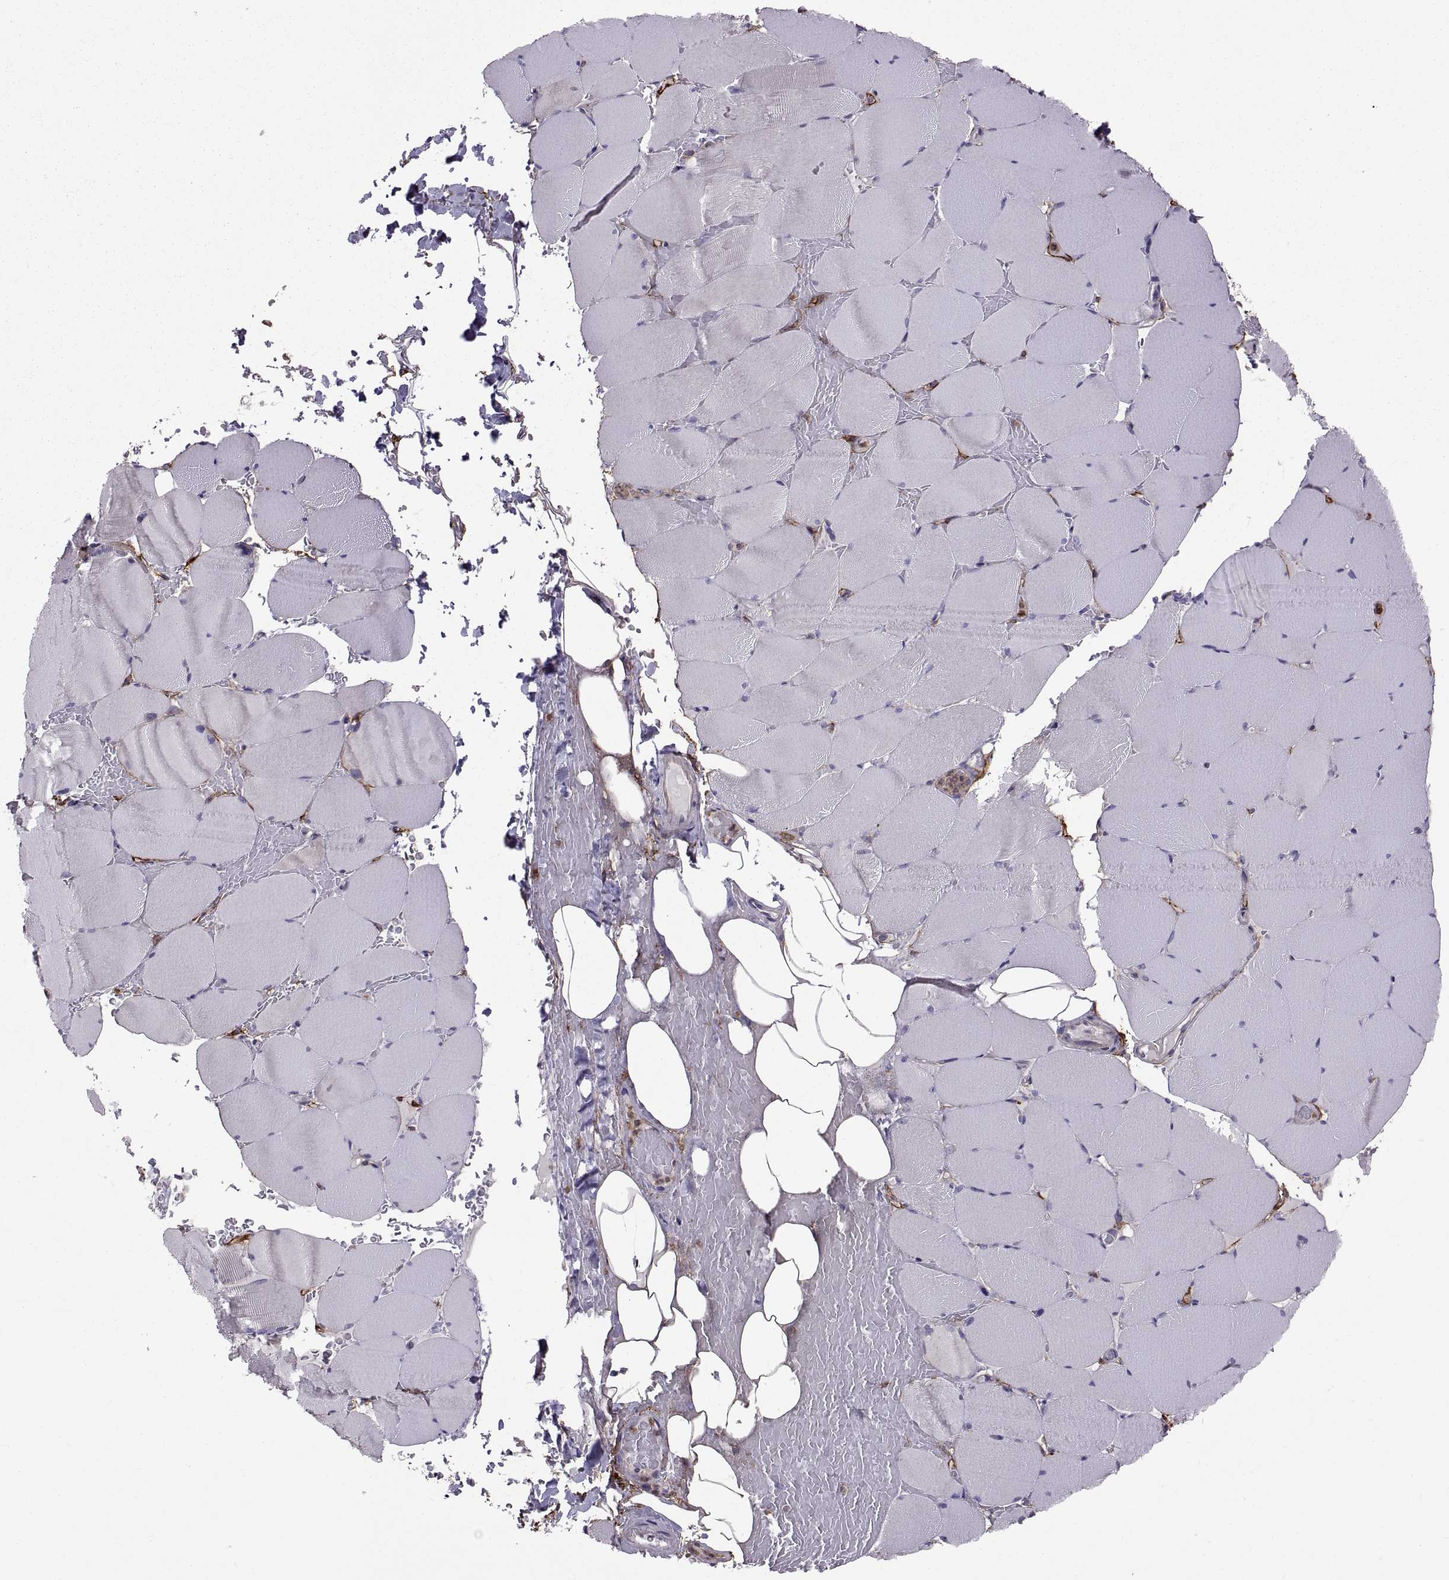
{"staining": {"intensity": "negative", "quantity": "none", "location": "none"}, "tissue": "skeletal muscle", "cell_type": "Myocytes", "image_type": "normal", "snomed": [{"axis": "morphology", "description": "Normal tissue, NOS"}, {"axis": "topography", "description": "Skeletal muscle"}], "caption": "Histopathology image shows no significant protein staining in myocytes of normal skeletal muscle.", "gene": "EMILIN2", "patient": {"sex": "female", "age": 37}}